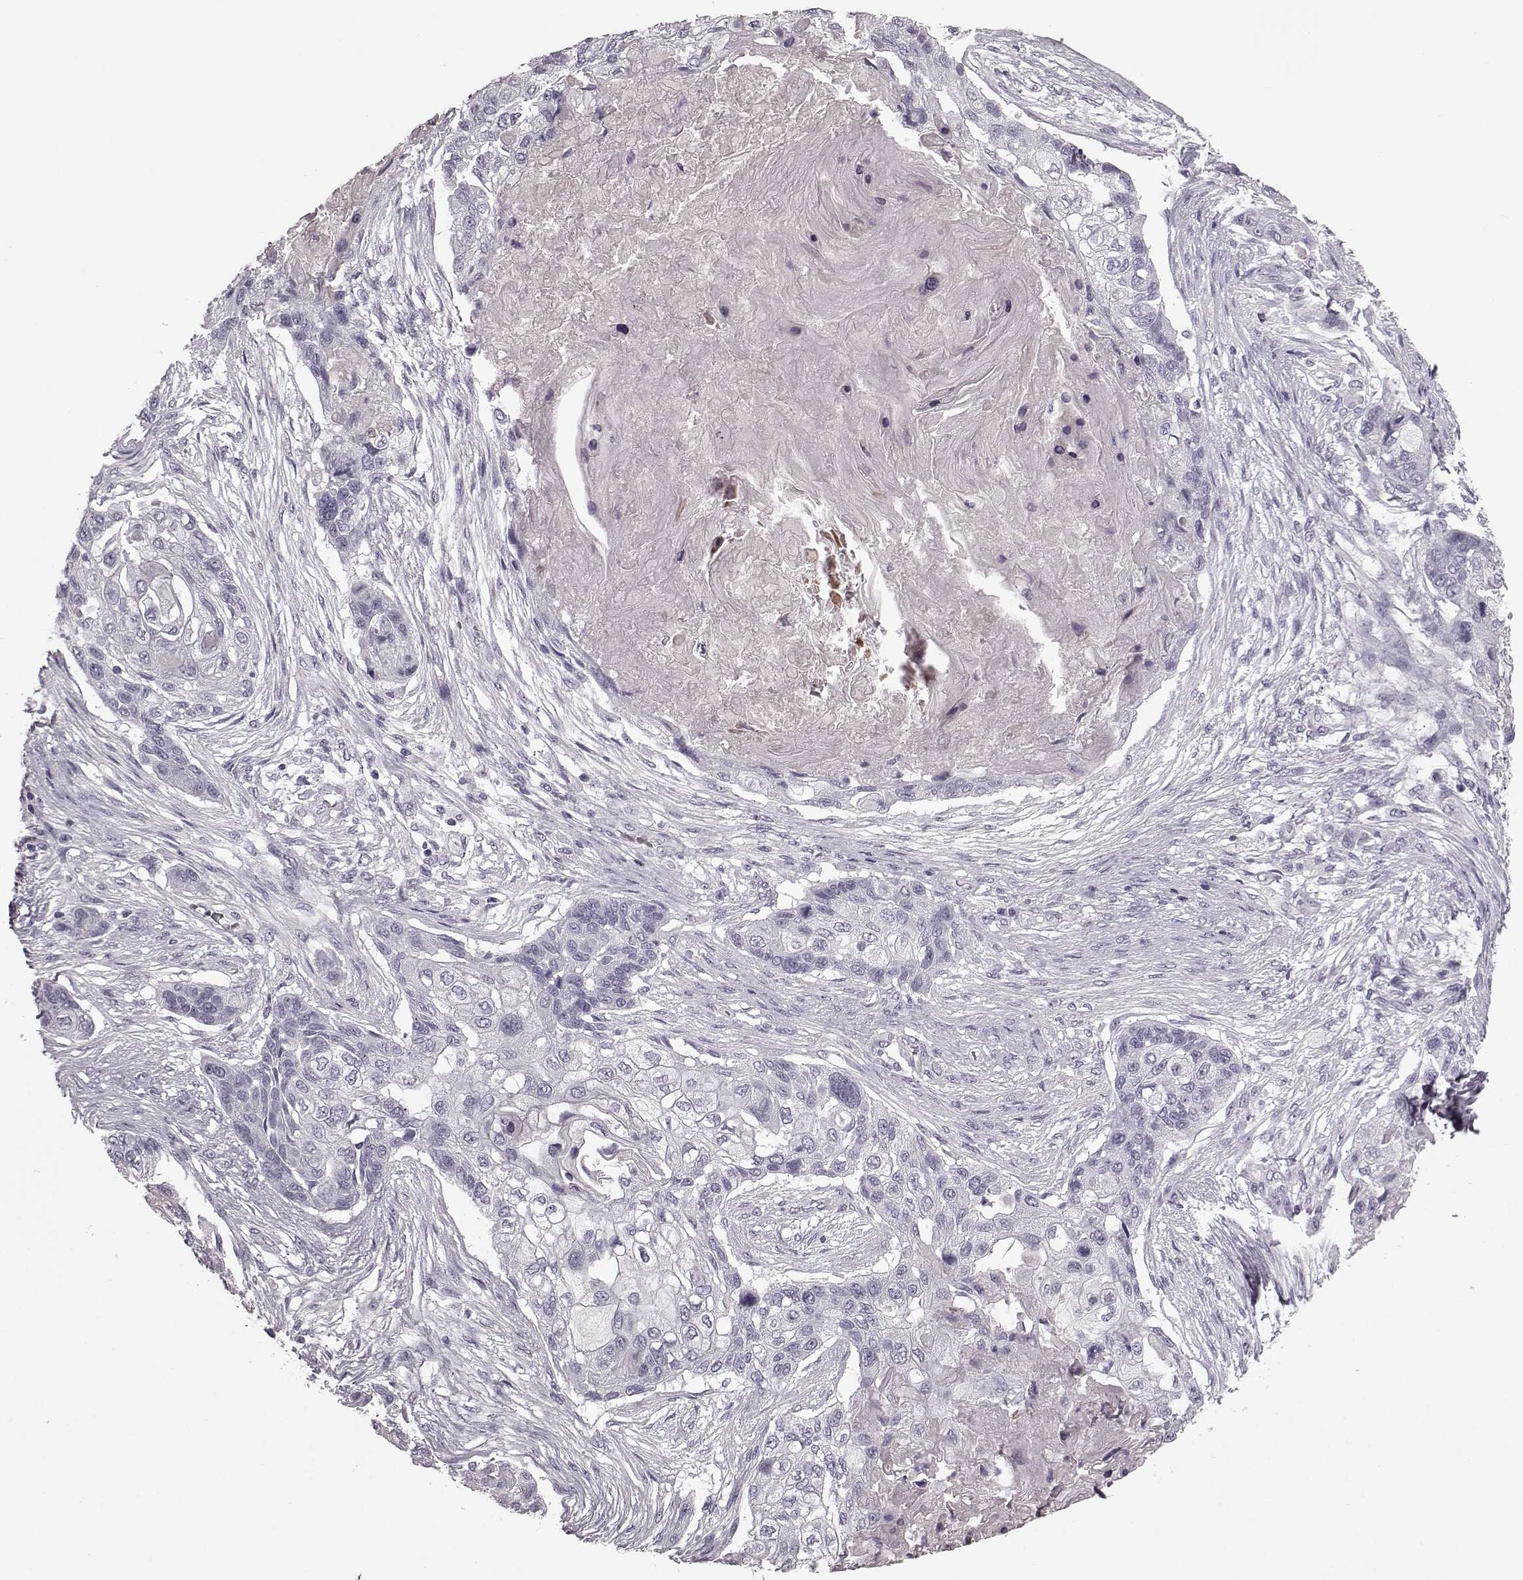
{"staining": {"intensity": "negative", "quantity": "none", "location": "none"}, "tissue": "lung cancer", "cell_type": "Tumor cells", "image_type": "cancer", "snomed": [{"axis": "morphology", "description": "Squamous cell carcinoma, NOS"}, {"axis": "topography", "description": "Lung"}], "caption": "High power microscopy photomicrograph of an immunohistochemistry (IHC) image of squamous cell carcinoma (lung), revealing no significant positivity in tumor cells. The staining was performed using DAB to visualize the protein expression in brown, while the nuclei were stained in blue with hematoxylin (Magnification: 20x).", "gene": "CST7", "patient": {"sex": "male", "age": 69}}